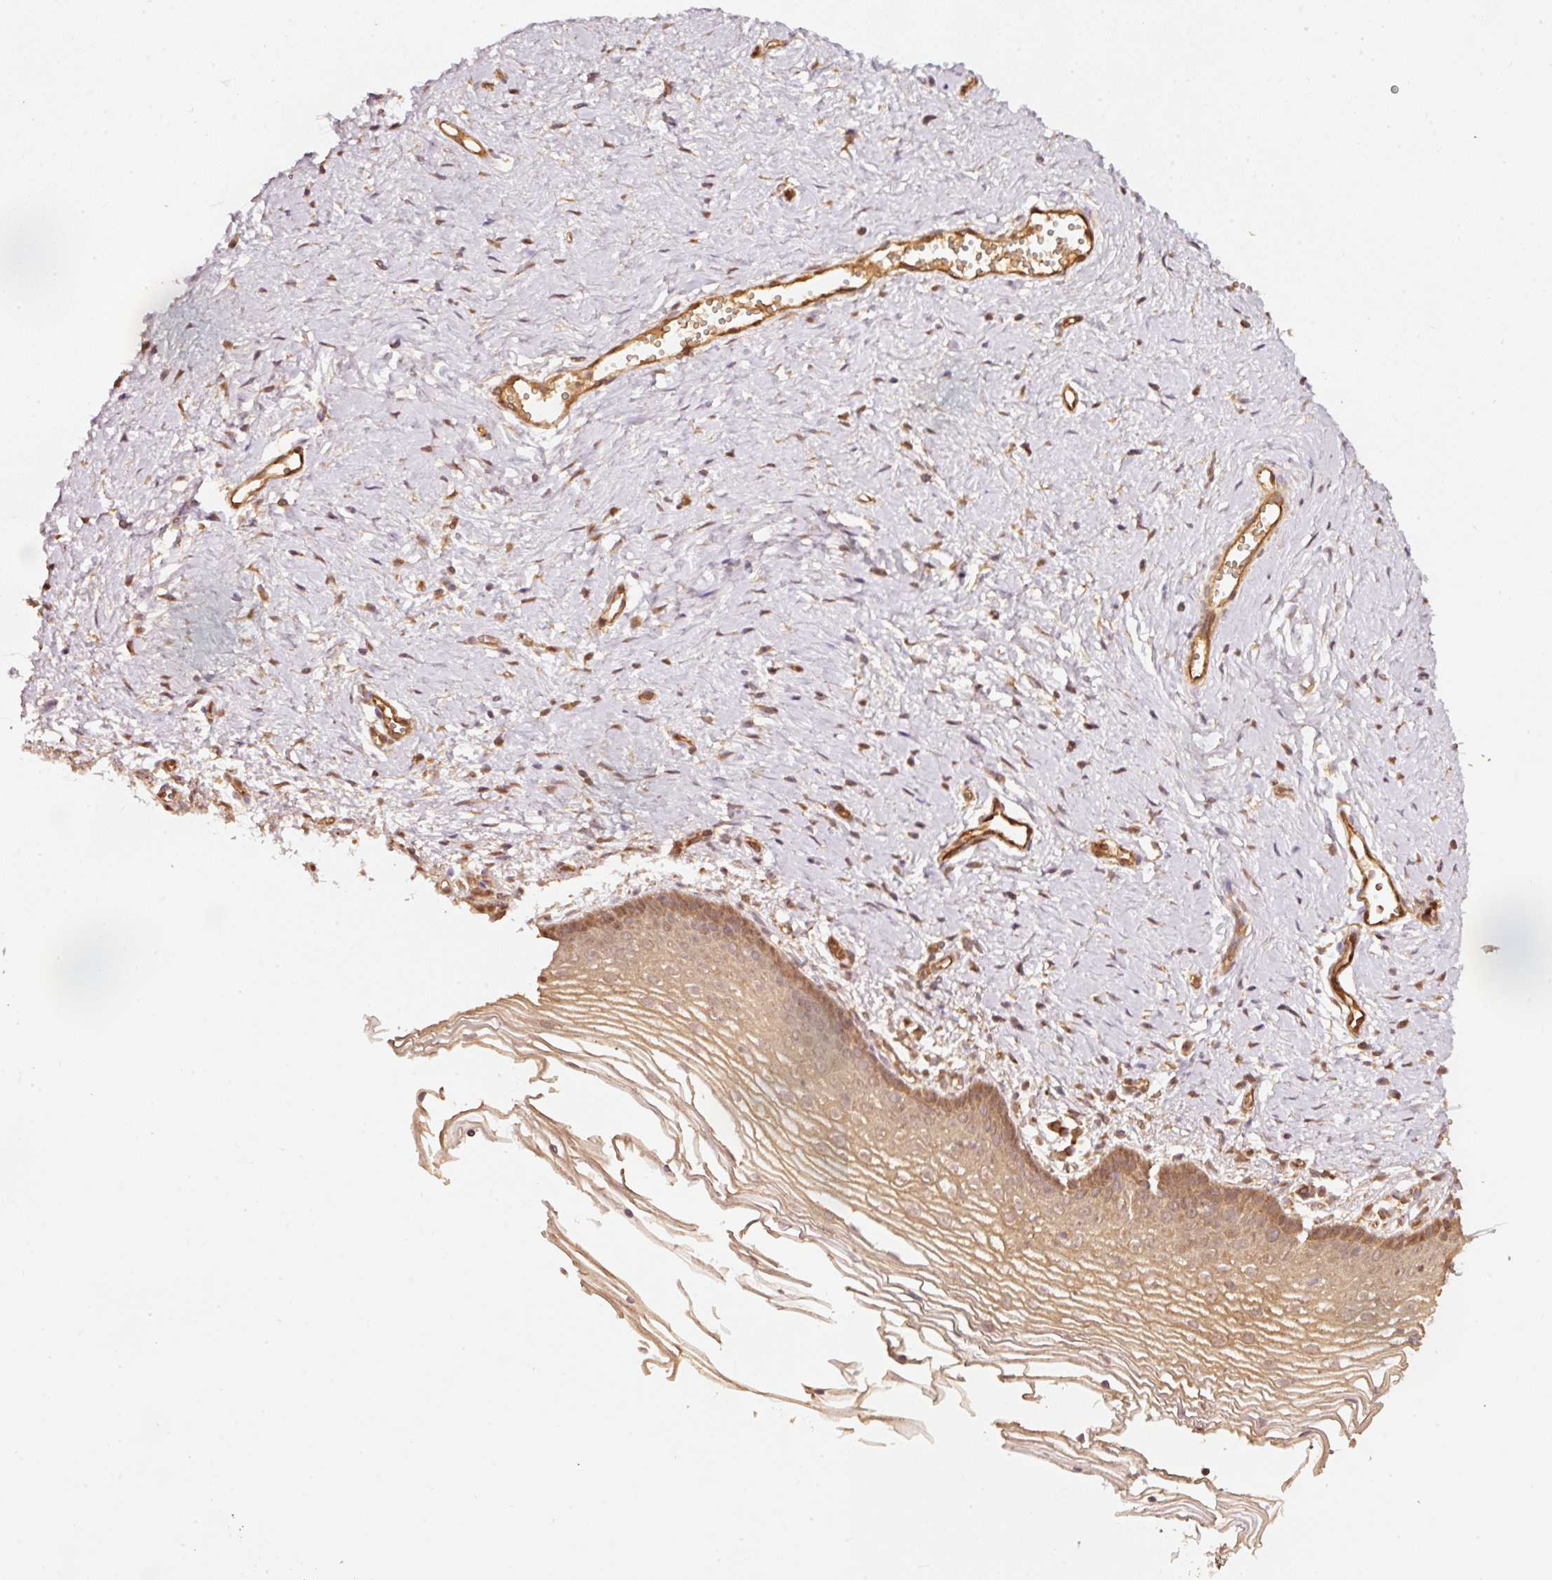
{"staining": {"intensity": "moderate", "quantity": ">75%", "location": "cytoplasmic/membranous"}, "tissue": "vagina", "cell_type": "Squamous epithelial cells", "image_type": "normal", "snomed": [{"axis": "morphology", "description": "Normal tissue, NOS"}, {"axis": "topography", "description": "Vagina"}], "caption": "Protein positivity by IHC shows moderate cytoplasmic/membranous expression in approximately >75% of squamous epithelial cells in unremarkable vagina.", "gene": "STAU1", "patient": {"sex": "female", "age": 56}}